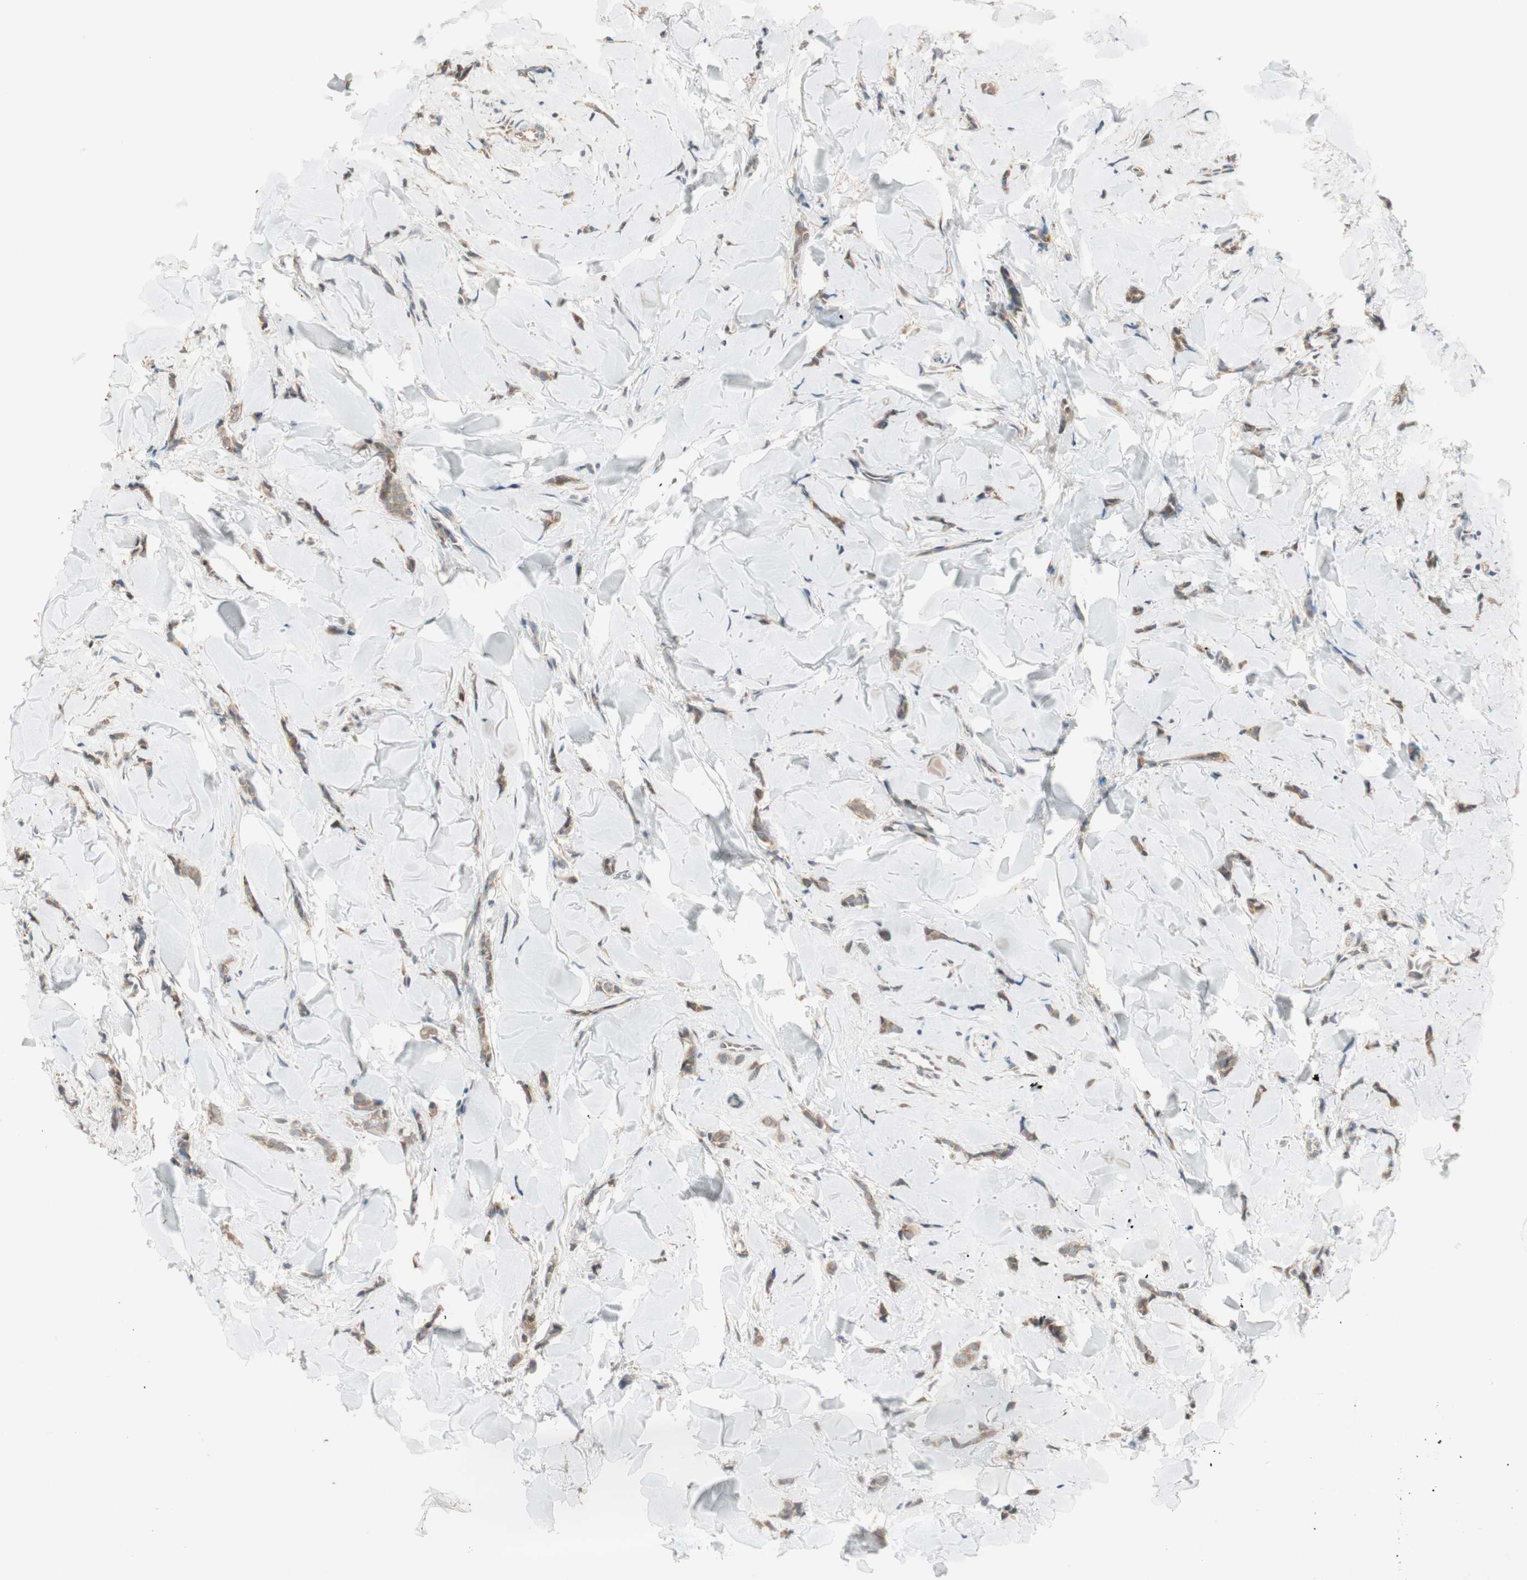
{"staining": {"intensity": "weak", "quantity": ">75%", "location": "cytoplasmic/membranous"}, "tissue": "breast cancer", "cell_type": "Tumor cells", "image_type": "cancer", "snomed": [{"axis": "morphology", "description": "Lobular carcinoma"}, {"axis": "topography", "description": "Skin"}, {"axis": "topography", "description": "Breast"}], "caption": "Immunohistochemistry (IHC) photomicrograph of lobular carcinoma (breast) stained for a protein (brown), which shows low levels of weak cytoplasmic/membranous expression in approximately >75% of tumor cells.", "gene": "TASOR", "patient": {"sex": "female", "age": 46}}